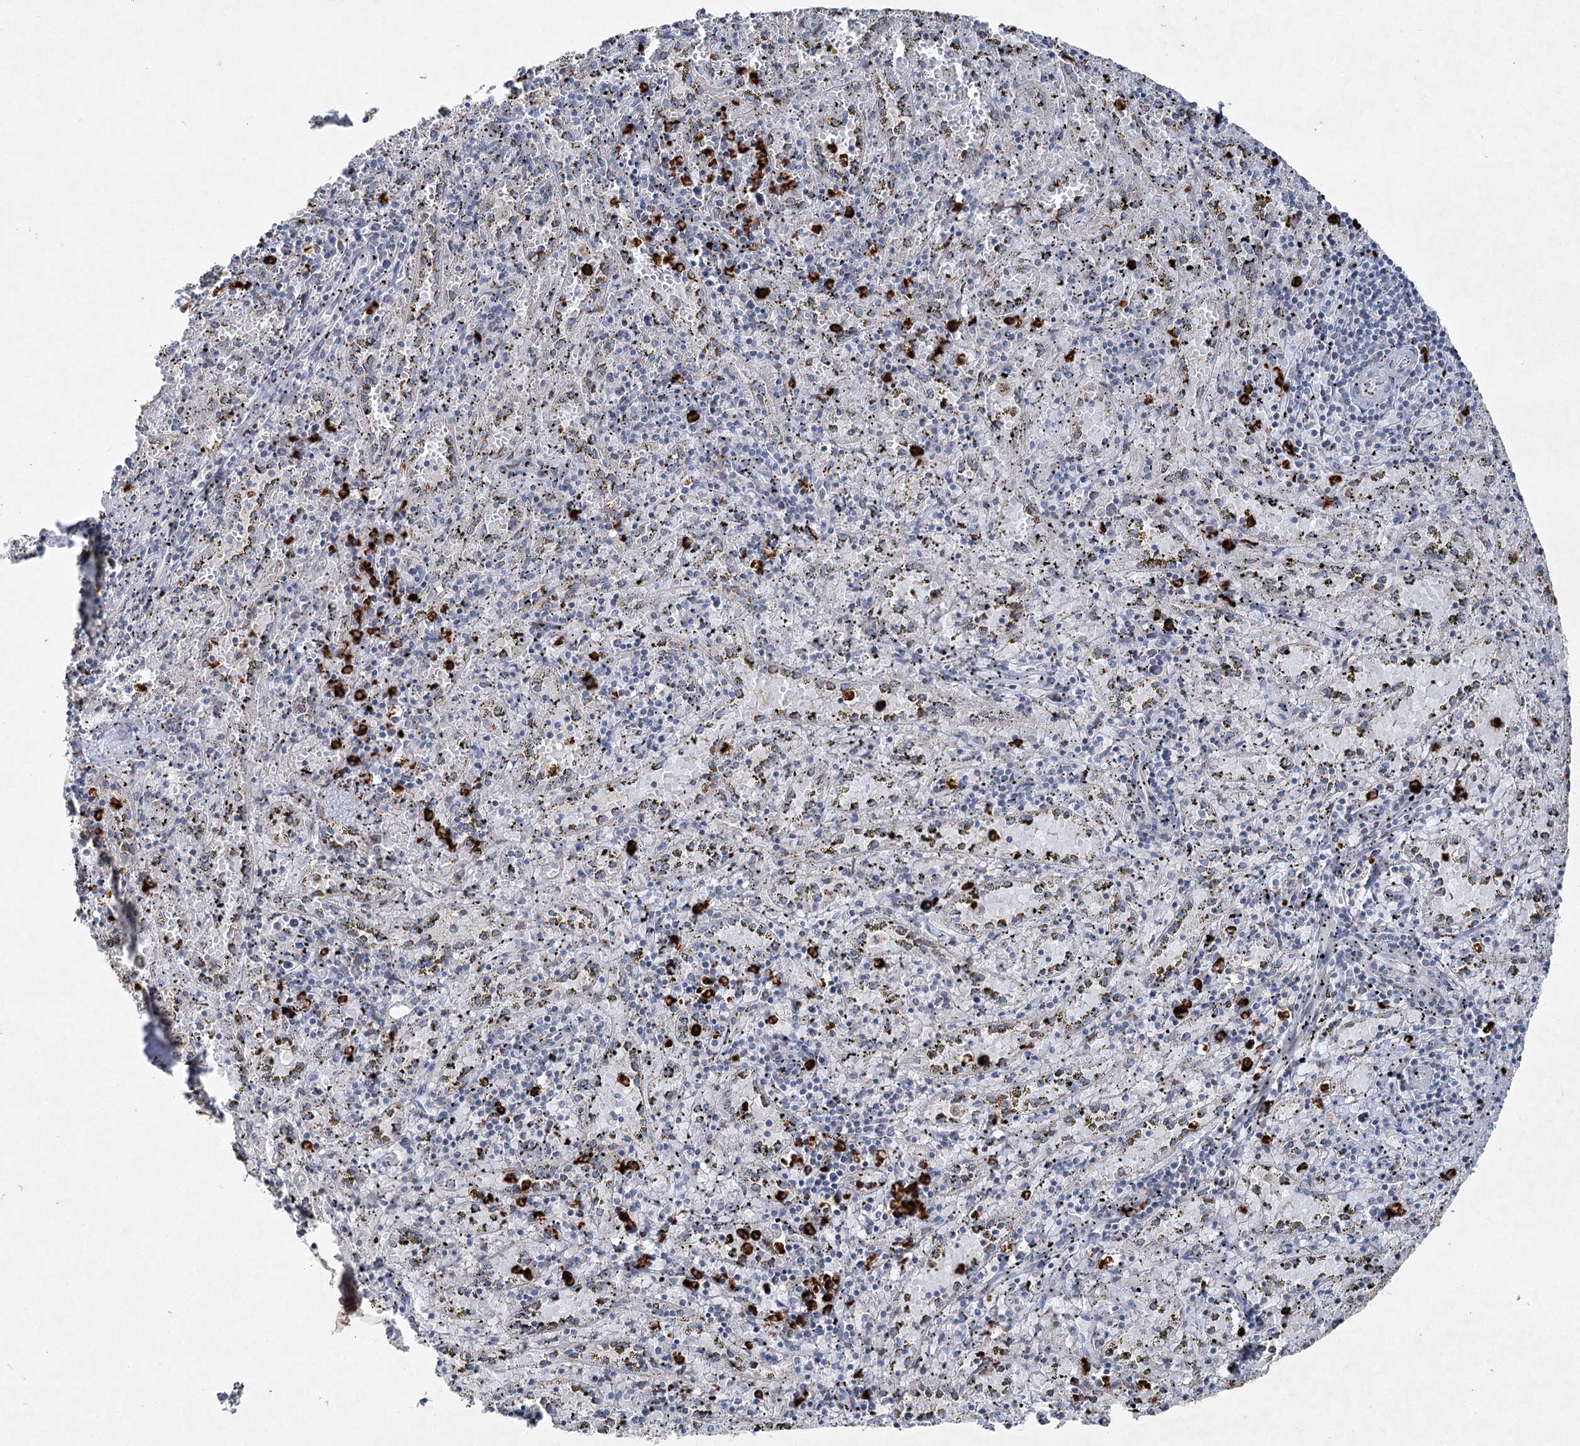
{"staining": {"intensity": "strong", "quantity": "25%-75%", "location": "cytoplasmic/membranous"}, "tissue": "spleen", "cell_type": "Cells in red pulp", "image_type": "normal", "snomed": [{"axis": "morphology", "description": "Normal tissue, NOS"}, {"axis": "topography", "description": "Spleen"}], "caption": "Approximately 25%-75% of cells in red pulp in normal spleen exhibit strong cytoplasmic/membranous protein positivity as visualized by brown immunohistochemical staining.", "gene": "ENSG00000285330", "patient": {"sex": "male", "age": 11}}